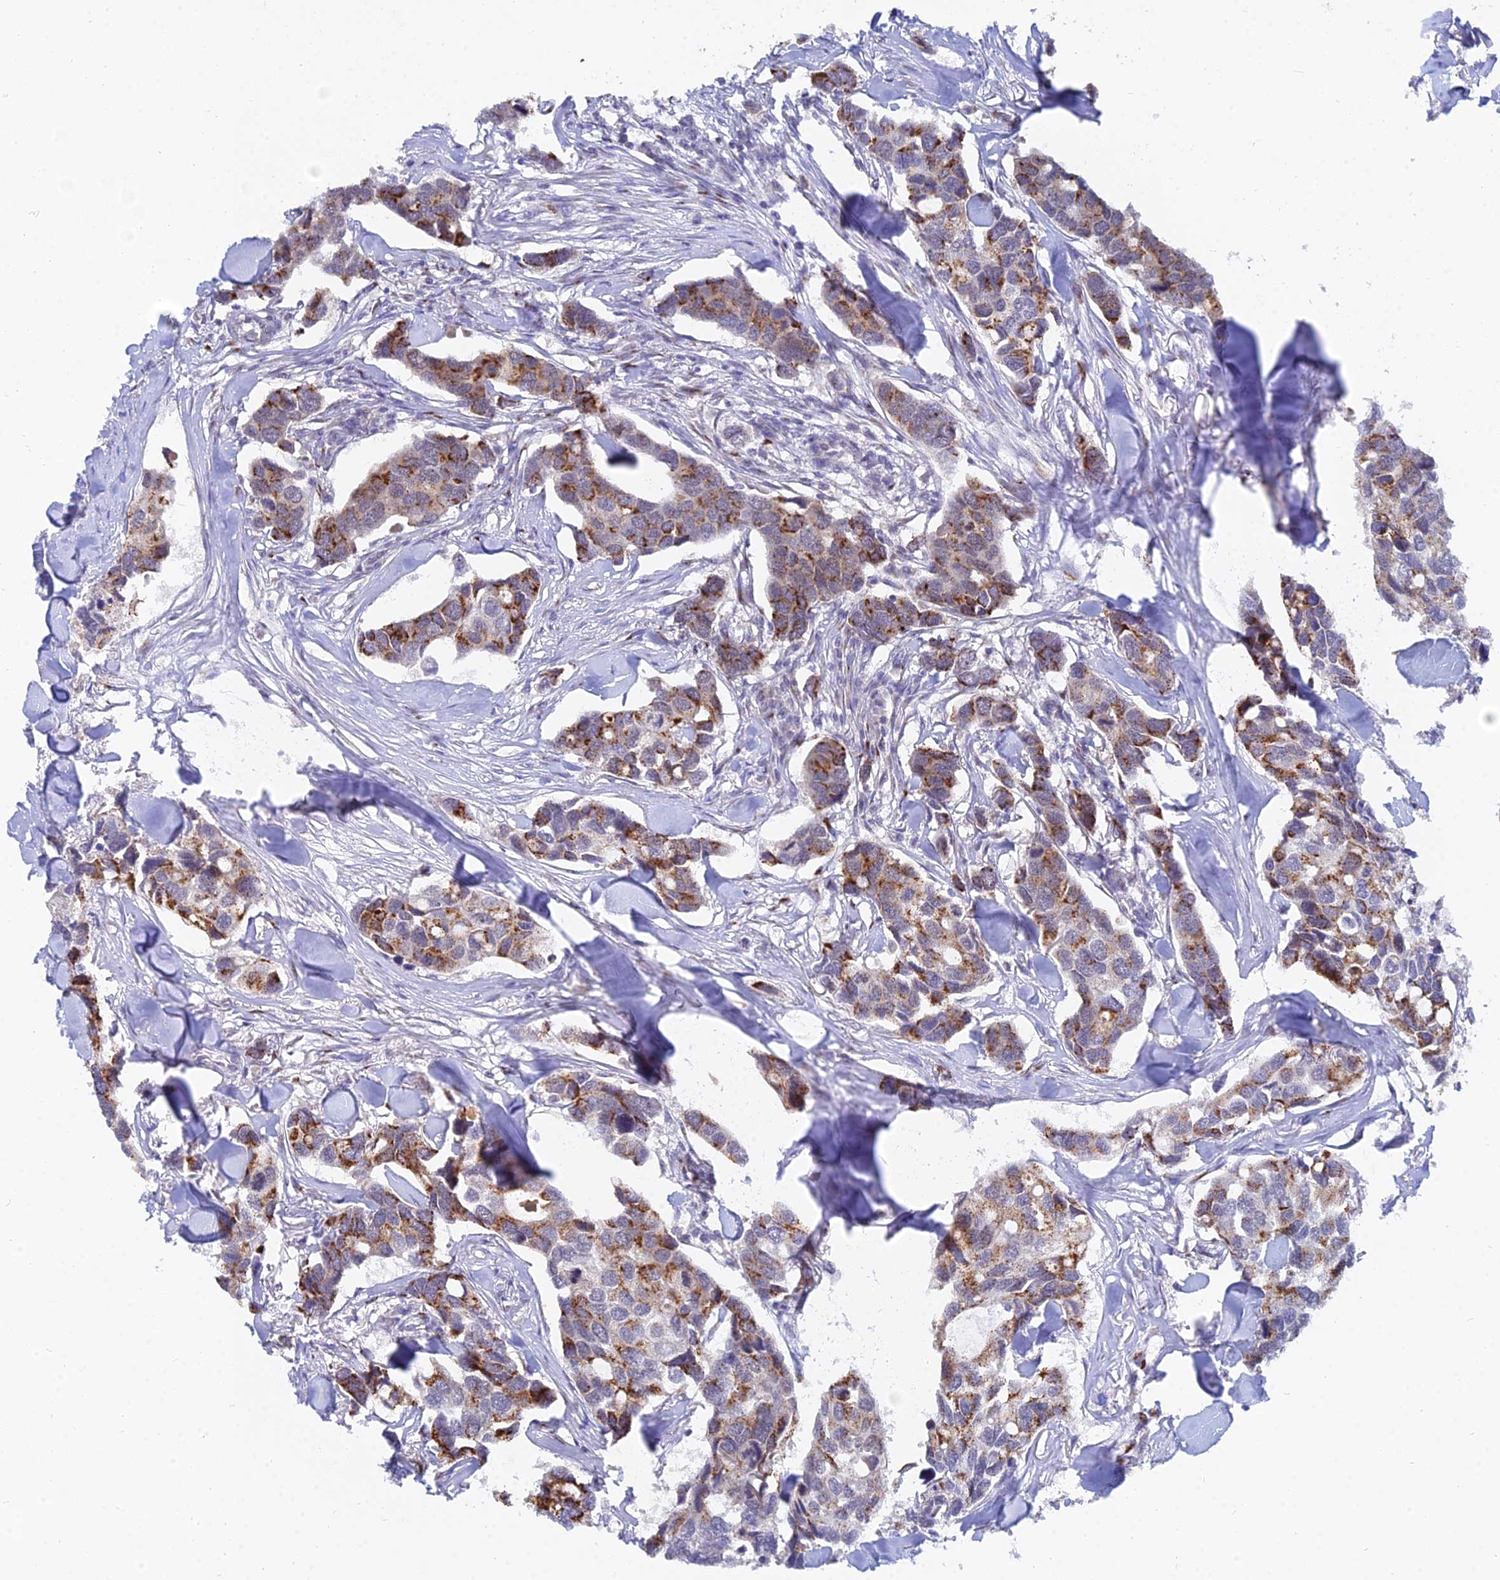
{"staining": {"intensity": "strong", "quantity": "25%-75%", "location": "cytoplasmic/membranous"}, "tissue": "breast cancer", "cell_type": "Tumor cells", "image_type": "cancer", "snomed": [{"axis": "morphology", "description": "Duct carcinoma"}, {"axis": "topography", "description": "Breast"}], "caption": "Breast cancer (intraductal carcinoma) stained with a protein marker demonstrates strong staining in tumor cells.", "gene": "THOC3", "patient": {"sex": "female", "age": 83}}